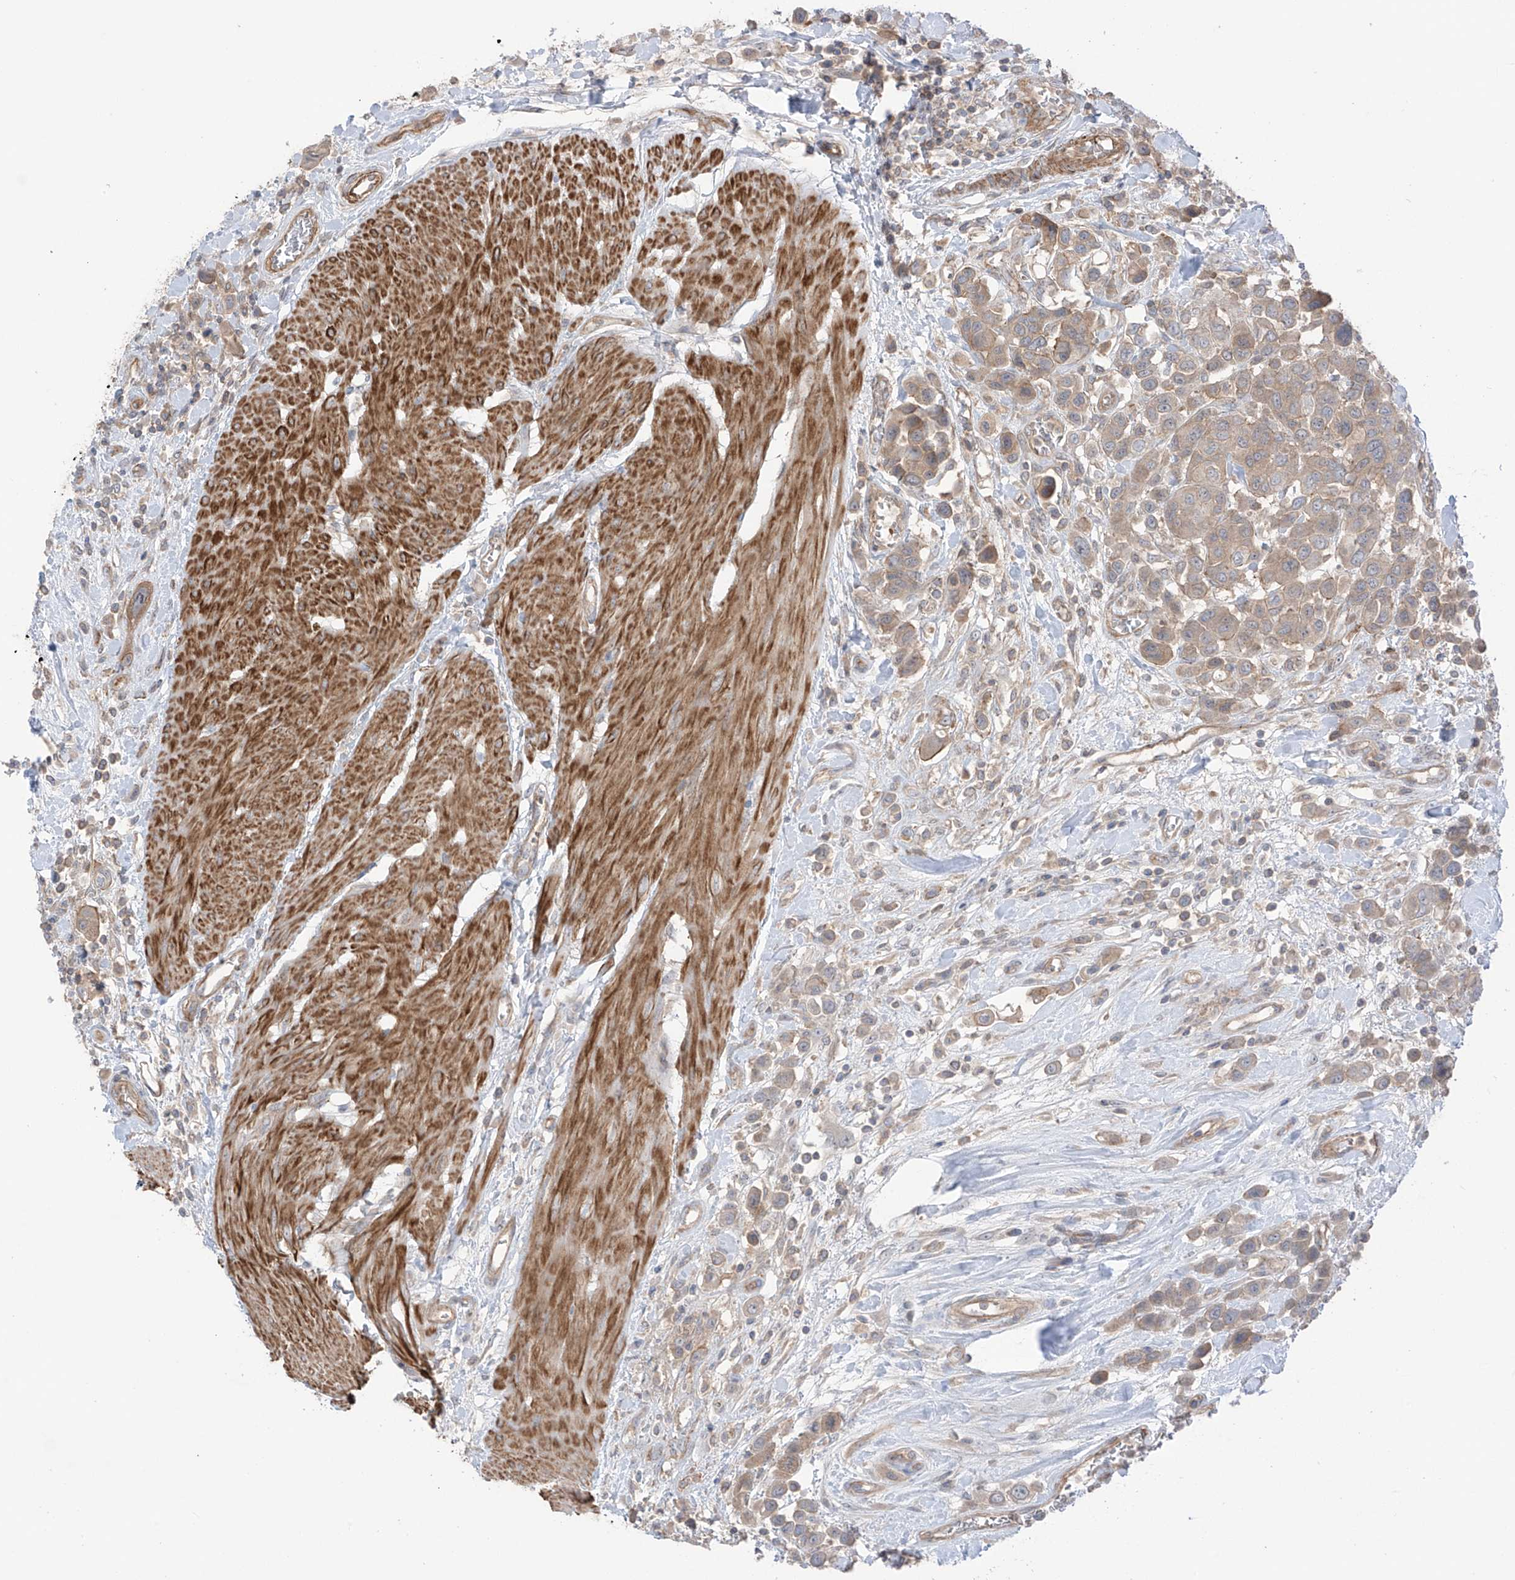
{"staining": {"intensity": "weak", "quantity": ">75%", "location": "cytoplasmic/membranous"}, "tissue": "urothelial cancer", "cell_type": "Tumor cells", "image_type": "cancer", "snomed": [{"axis": "morphology", "description": "Urothelial carcinoma, High grade"}, {"axis": "topography", "description": "Urinary bladder"}], "caption": "A micrograph of human urothelial cancer stained for a protein demonstrates weak cytoplasmic/membranous brown staining in tumor cells.", "gene": "TRMU", "patient": {"sex": "male", "age": 50}}